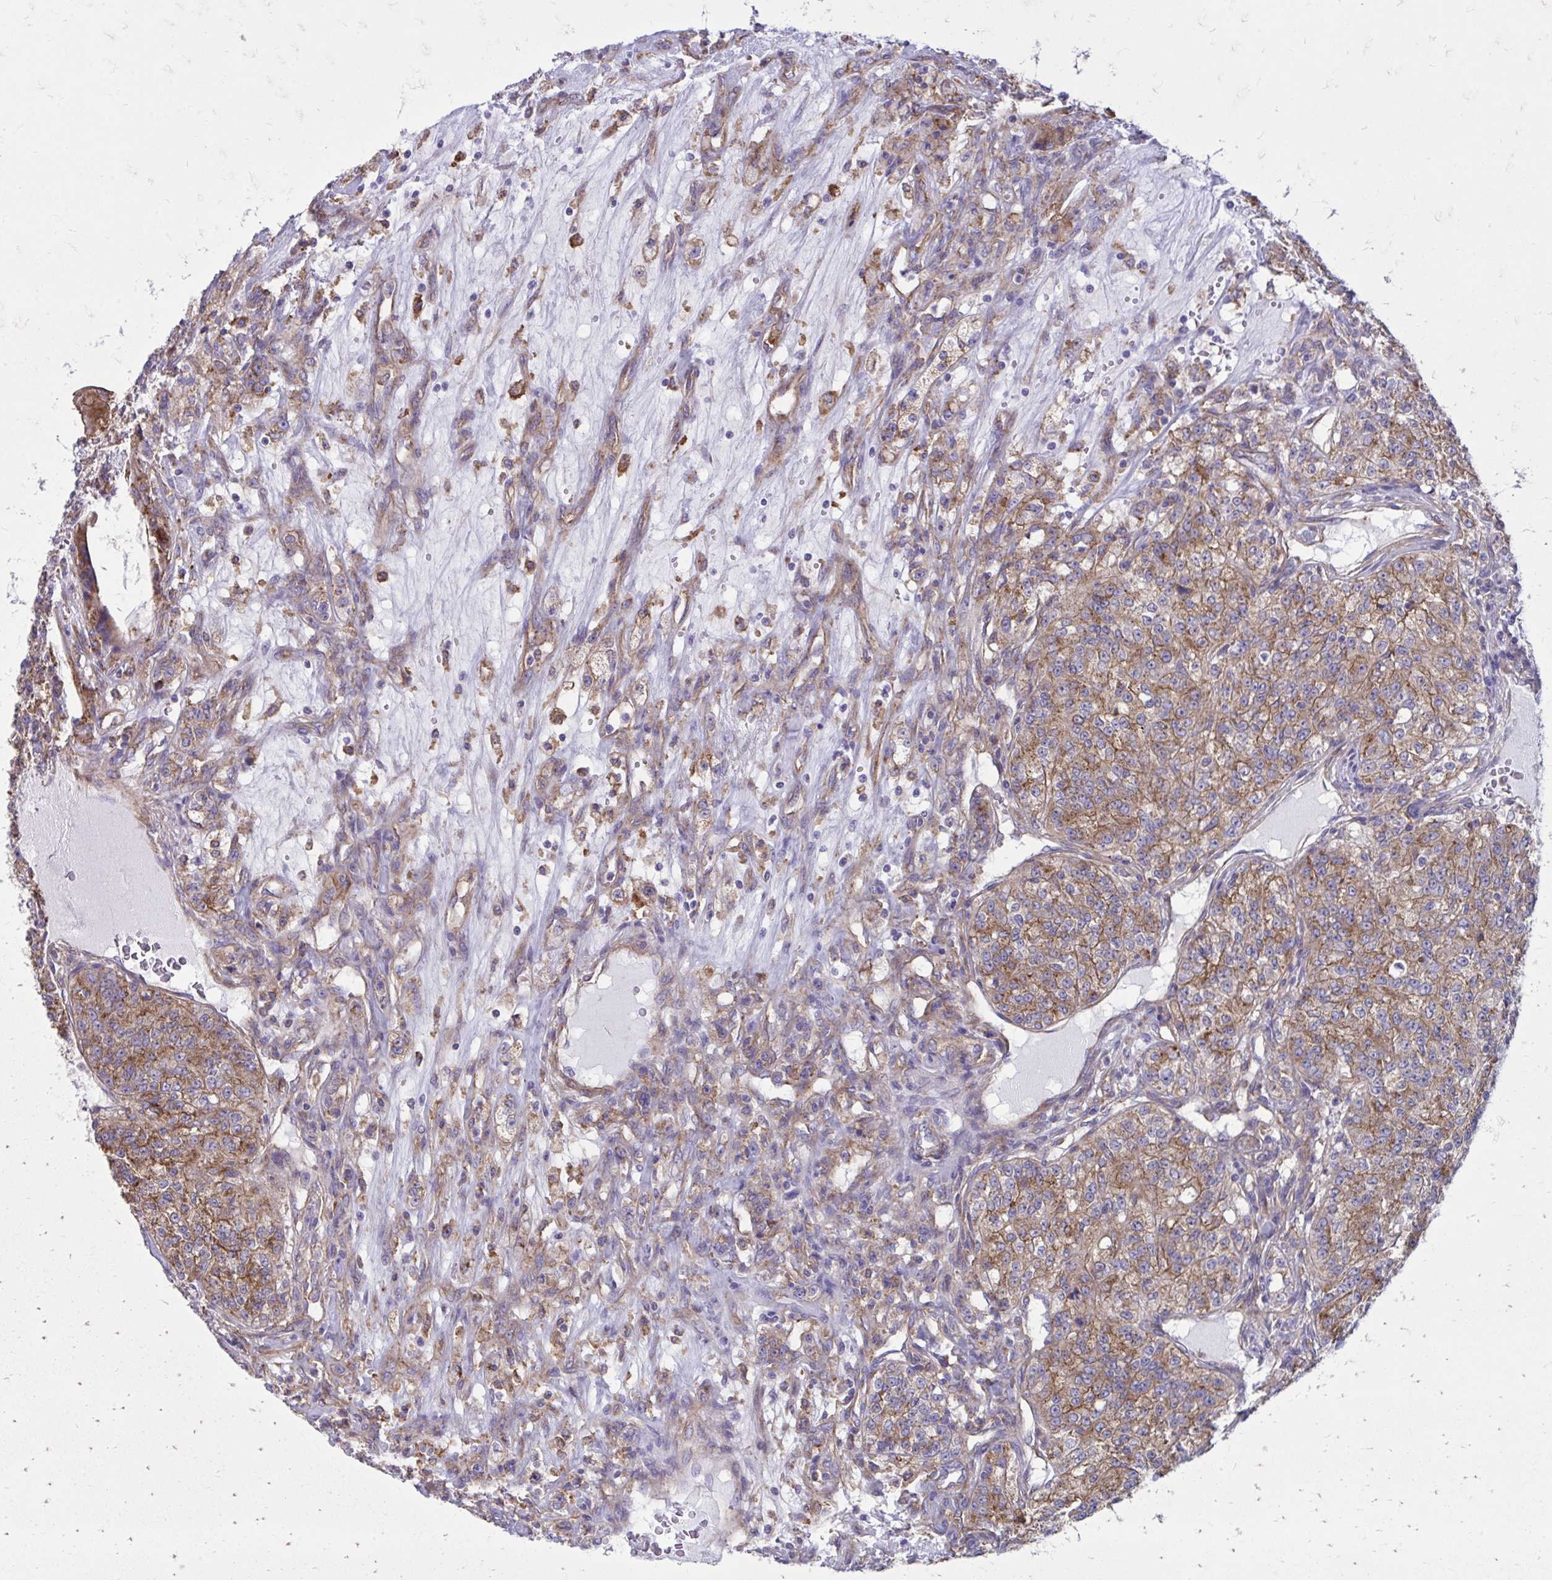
{"staining": {"intensity": "moderate", "quantity": ">75%", "location": "cytoplasmic/membranous"}, "tissue": "renal cancer", "cell_type": "Tumor cells", "image_type": "cancer", "snomed": [{"axis": "morphology", "description": "Adenocarcinoma, NOS"}, {"axis": "topography", "description": "Kidney"}], "caption": "Immunohistochemistry (DAB (3,3'-diaminobenzidine)) staining of adenocarcinoma (renal) demonstrates moderate cytoplasmic/membranous protein expression in about >75% of tumor cells.", "gene": "CLTA", "patient": {"sex": "female", "age": 63}}